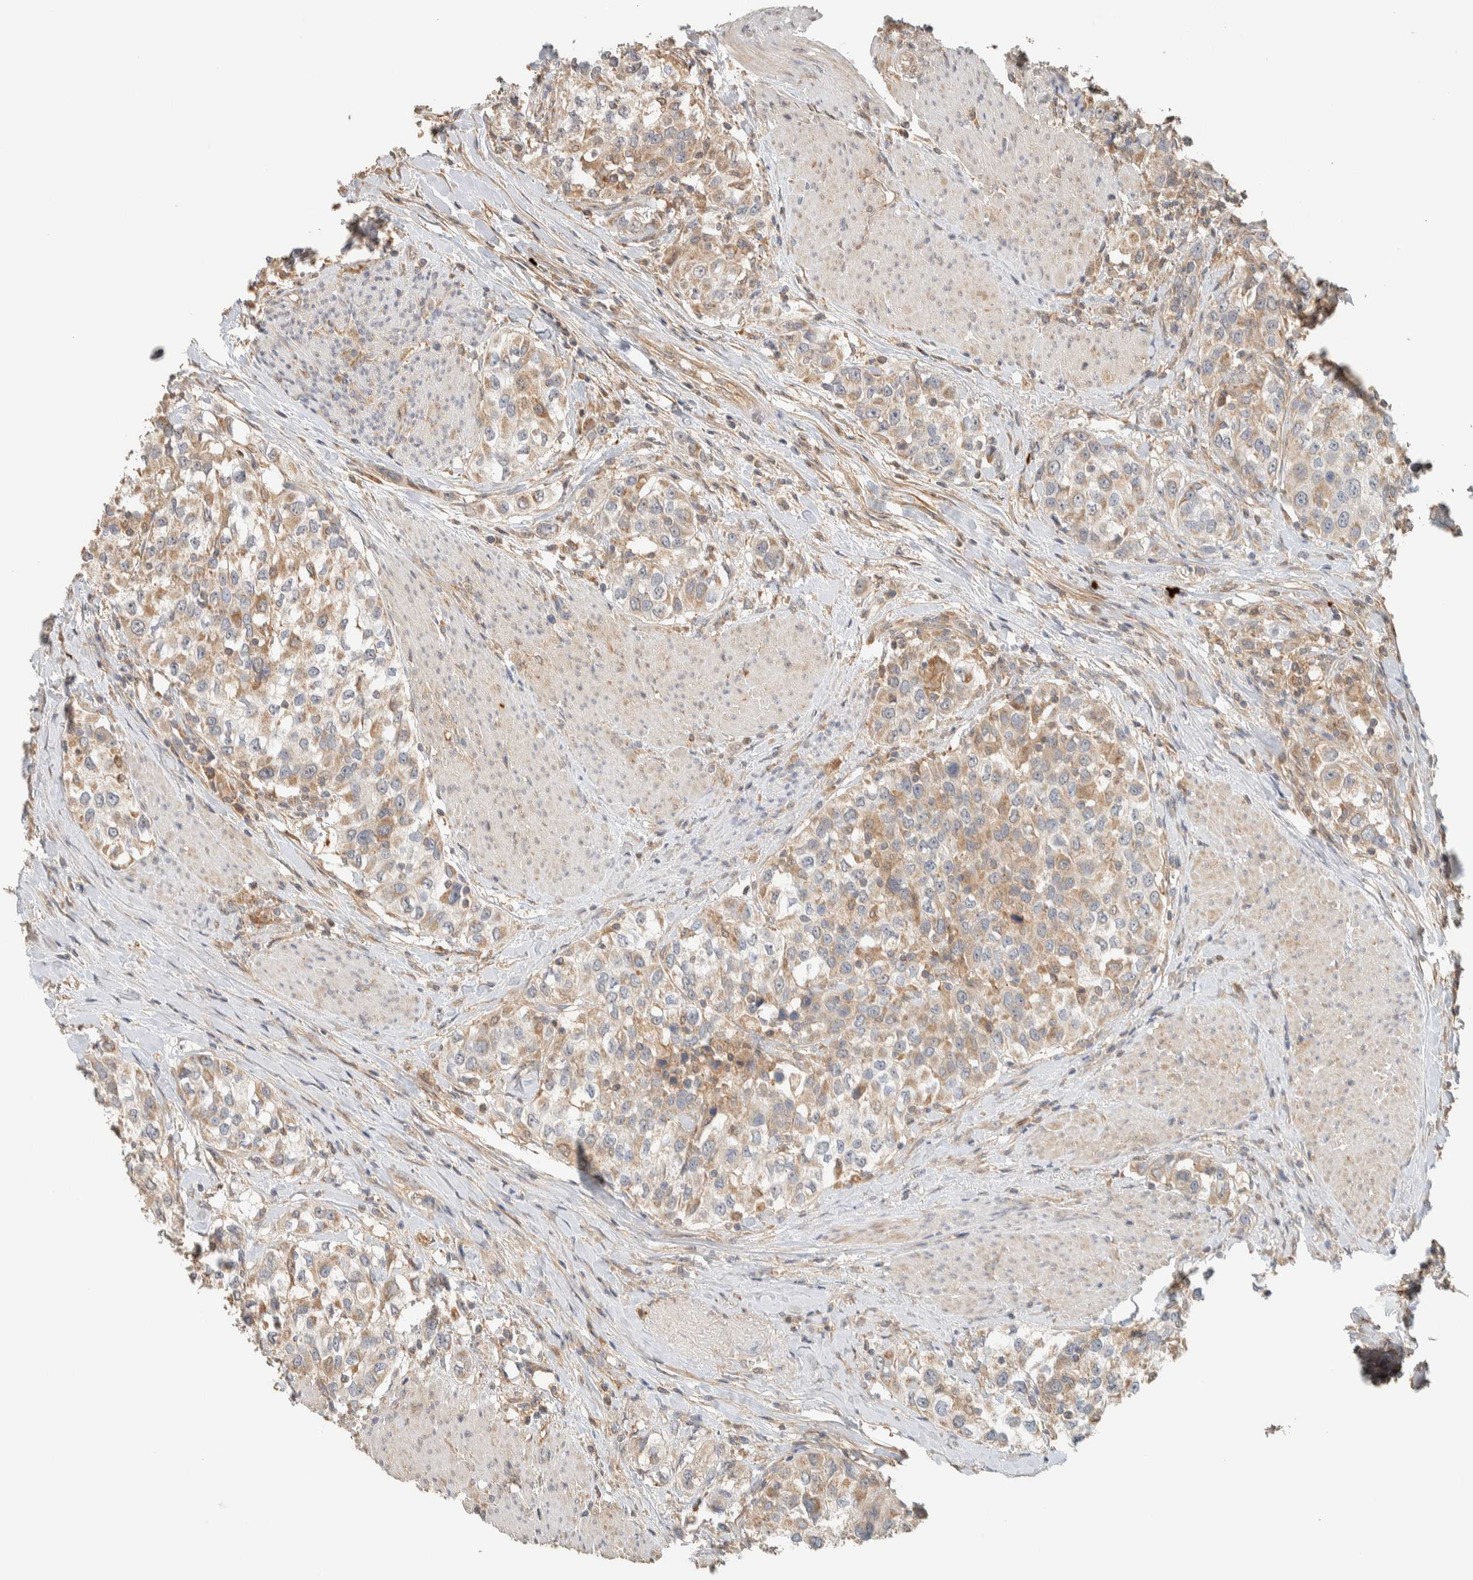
{"staining": {"intensity": "weak", "quantity": ">75%", "location": "cytoplasmic/membranous"}, "tissue": "urothelial cancer", "cell_type": "Tumor cells", "image_type": "cancer", "snomed": [{"axis": "morphology", "description": "Urothelial carcinoma, High grade"}, {"axis": "topography", "description": "Urinary bladder"}], "caption": "Immunohistochemical staining of human urothelial cancer shows weak cytoplasmic/membranous protein staining in about >75% of tumor cells.", "gene": "PDE7B", "patient": {"sex": "female", "age": 80}}